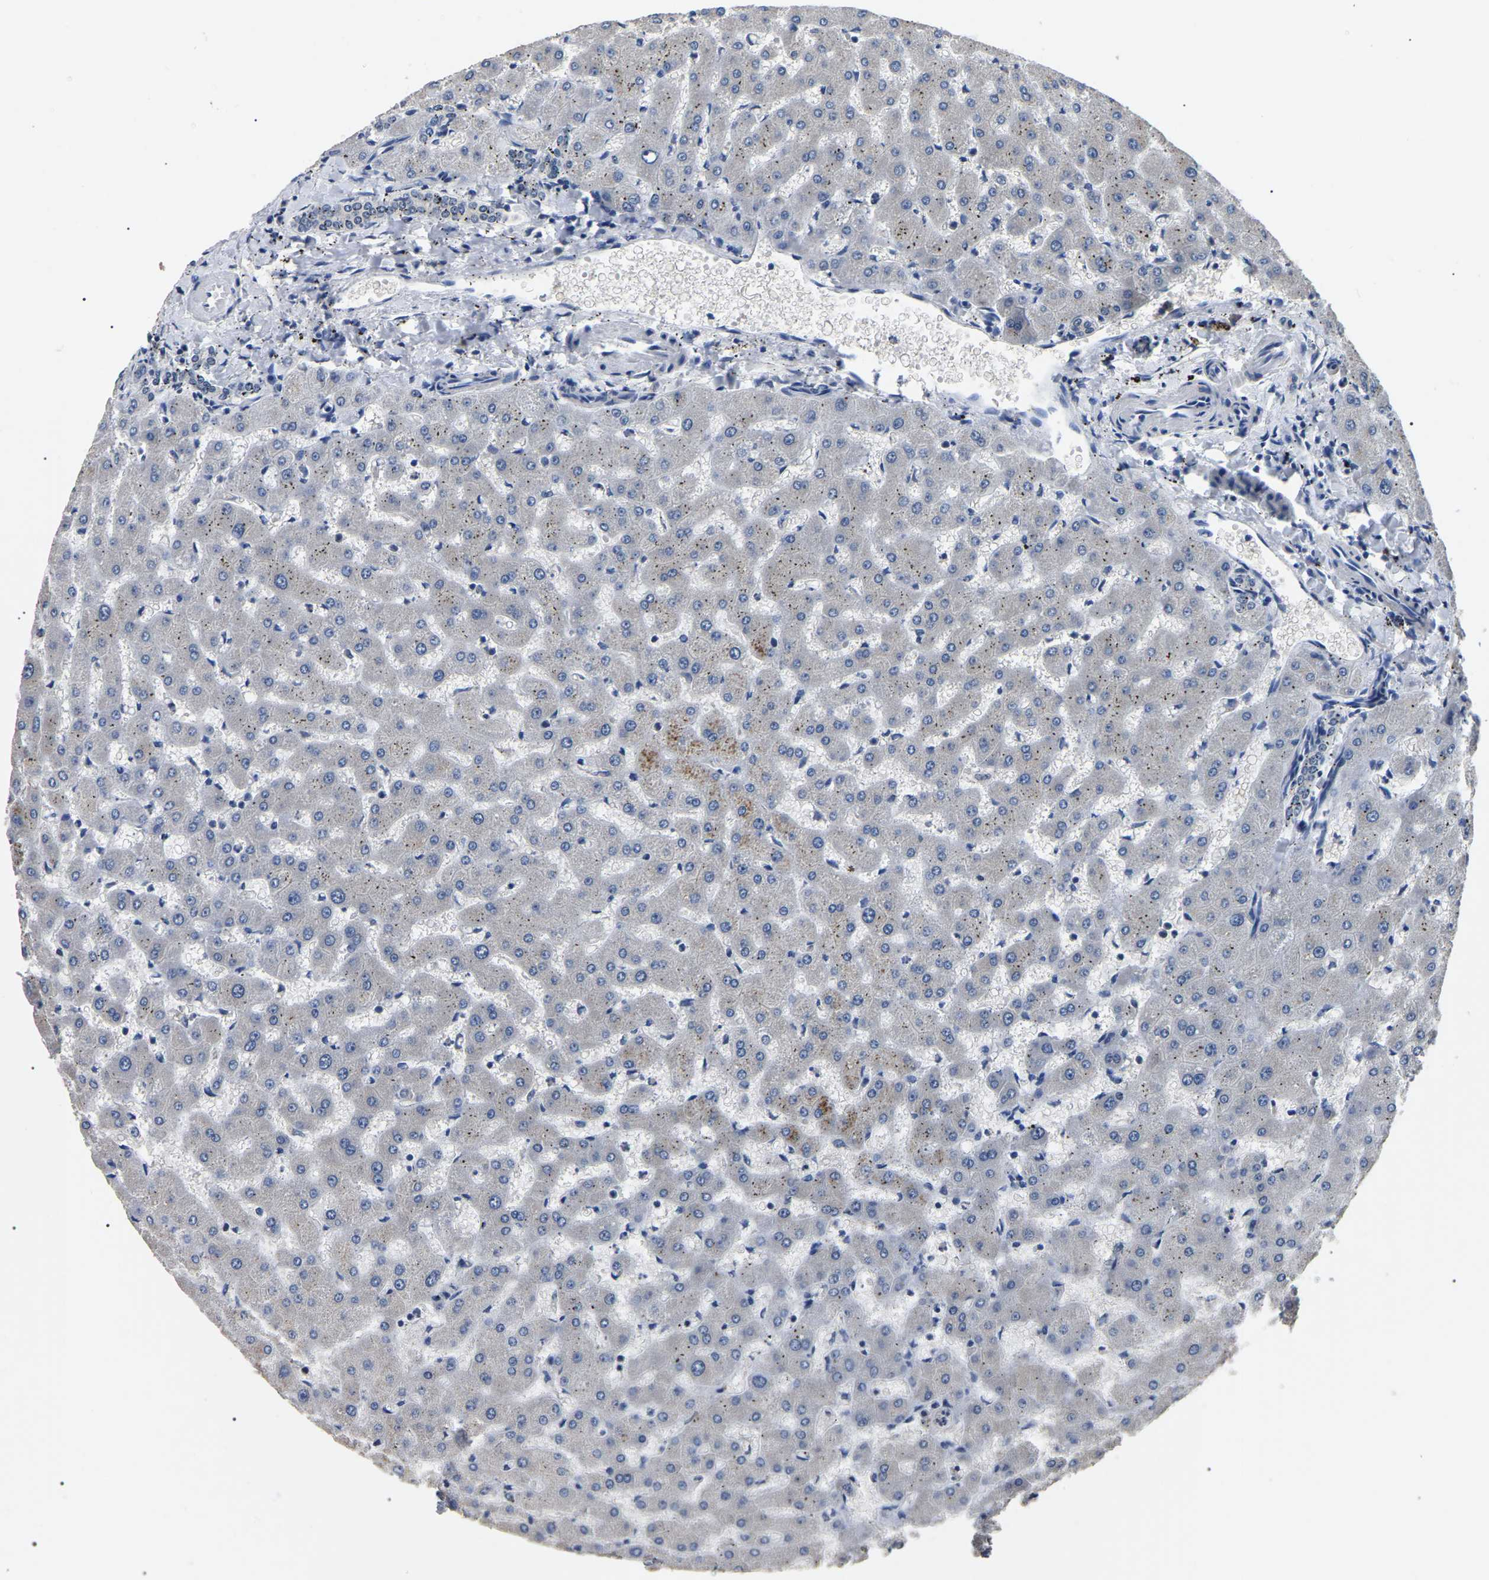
{"staining": {"intensity": "negative", "quantity": "none", "location": "none"}, "tissue": "liver", "cell_type": "Cholangiocytes", "image_type": "normal", "snomed": [{"axis": "morphology", "description": "Normal tissue, NOS"}, {"axis": "topography", "description": "Liver"}], "caption": "IHC of unremarkable liver displays no positivity in cholangiocytes. (DAB immunohistochemistry with hematoxylin counter stain).", "gene": "PPM1E", "patient": {"sex": "female", "age": 63}}